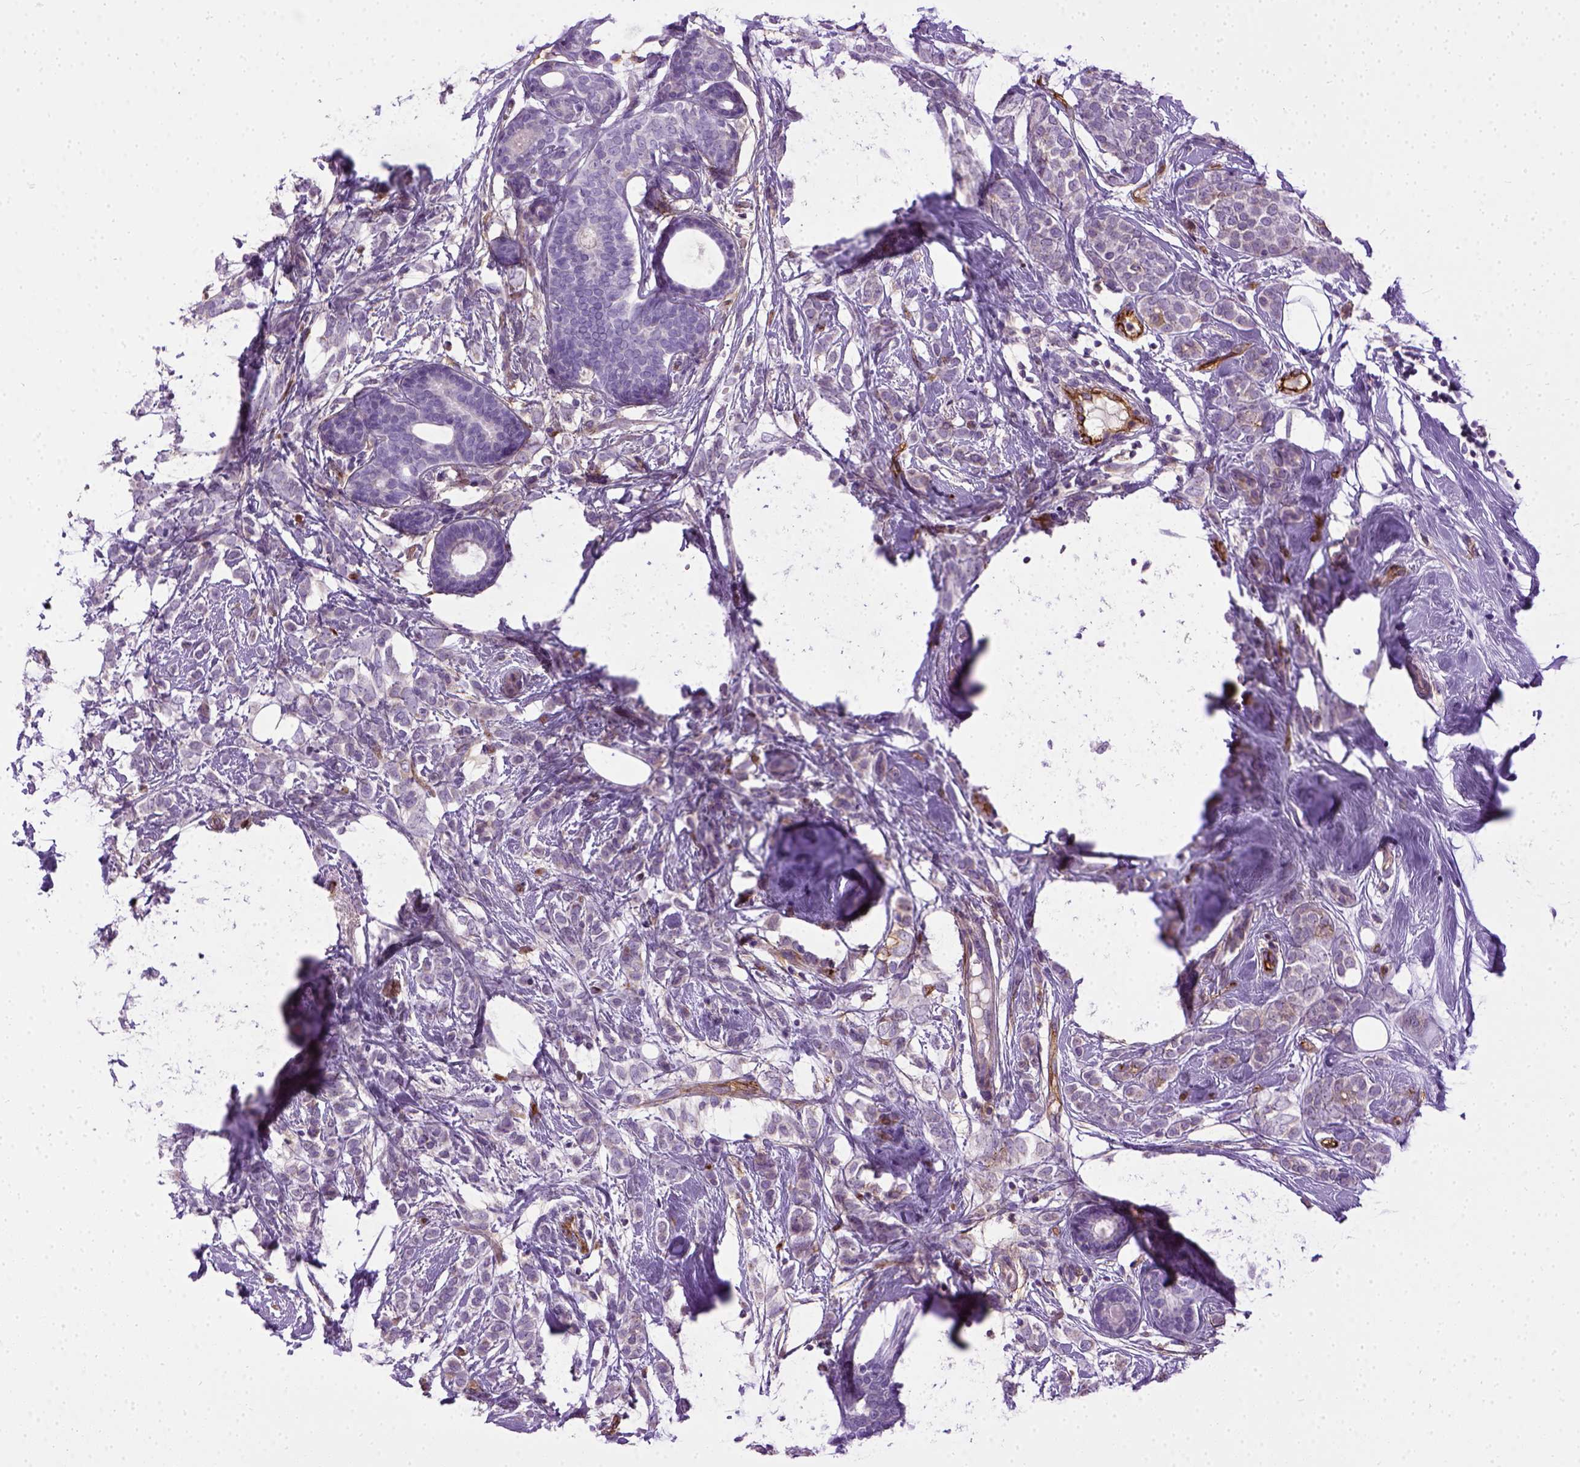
{"staining": {"intensity": "negative", "quantity": "none", "location": "none"}, "tissue": "breast cancer", "cell_type": "Tumor cells", "image_type": "cancer", "snomed": [{"axis": "morphology", "description": "Lobular carcinoma"}, {"axis": "topography", "description": "Breast"}], "caption": "Tumor cells are negative for brown protein staining in breast lobular carcinoma.", "gene": "ENG", "patient": {"sex": "female", "age": 49}}